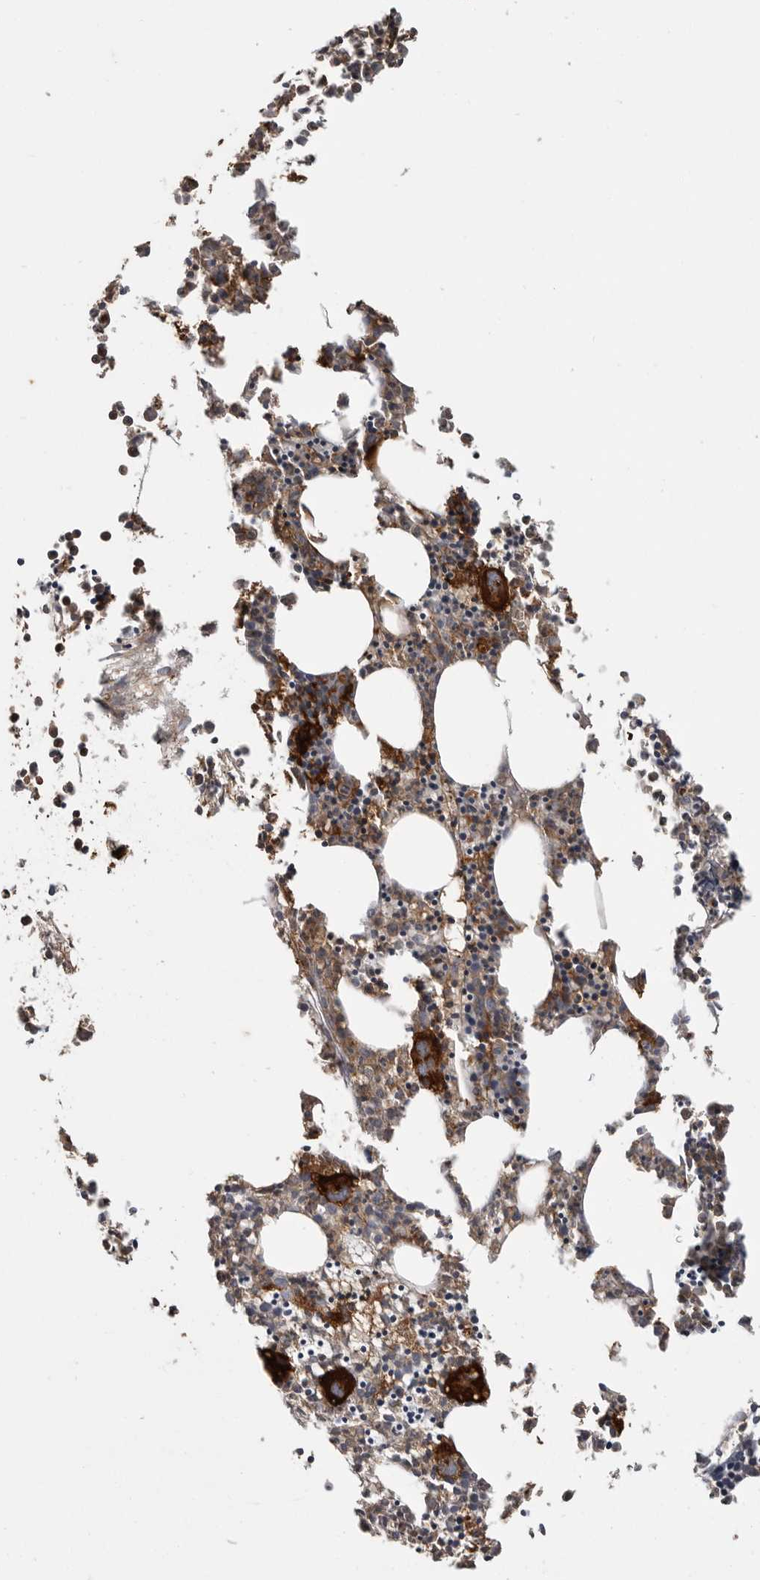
{"staining": {"intensity": "strong", "quantity": "<25%", "location": "cytoplasmic/membranous"}, "tissue": "bone marrow", "cell_type": "Hematopoietic cells", "image_type": "normal", "snomed": [{"axis": "morphology", "description": "Normal tissue, NOS"}, {"axis": "morphology", "description": "Inflammation, NOS"}, {"axis": "topography", "description": "Bone marrow"}], "caption": "Immunohistochemical staining of unremarkable bone marrow reveals medium levels of strong cytoplasmic/membranous expression in approximately <25% of hematopoietic cells.", "gene": "CMTM6", "patient": {"sex": "female", "age": 62}}